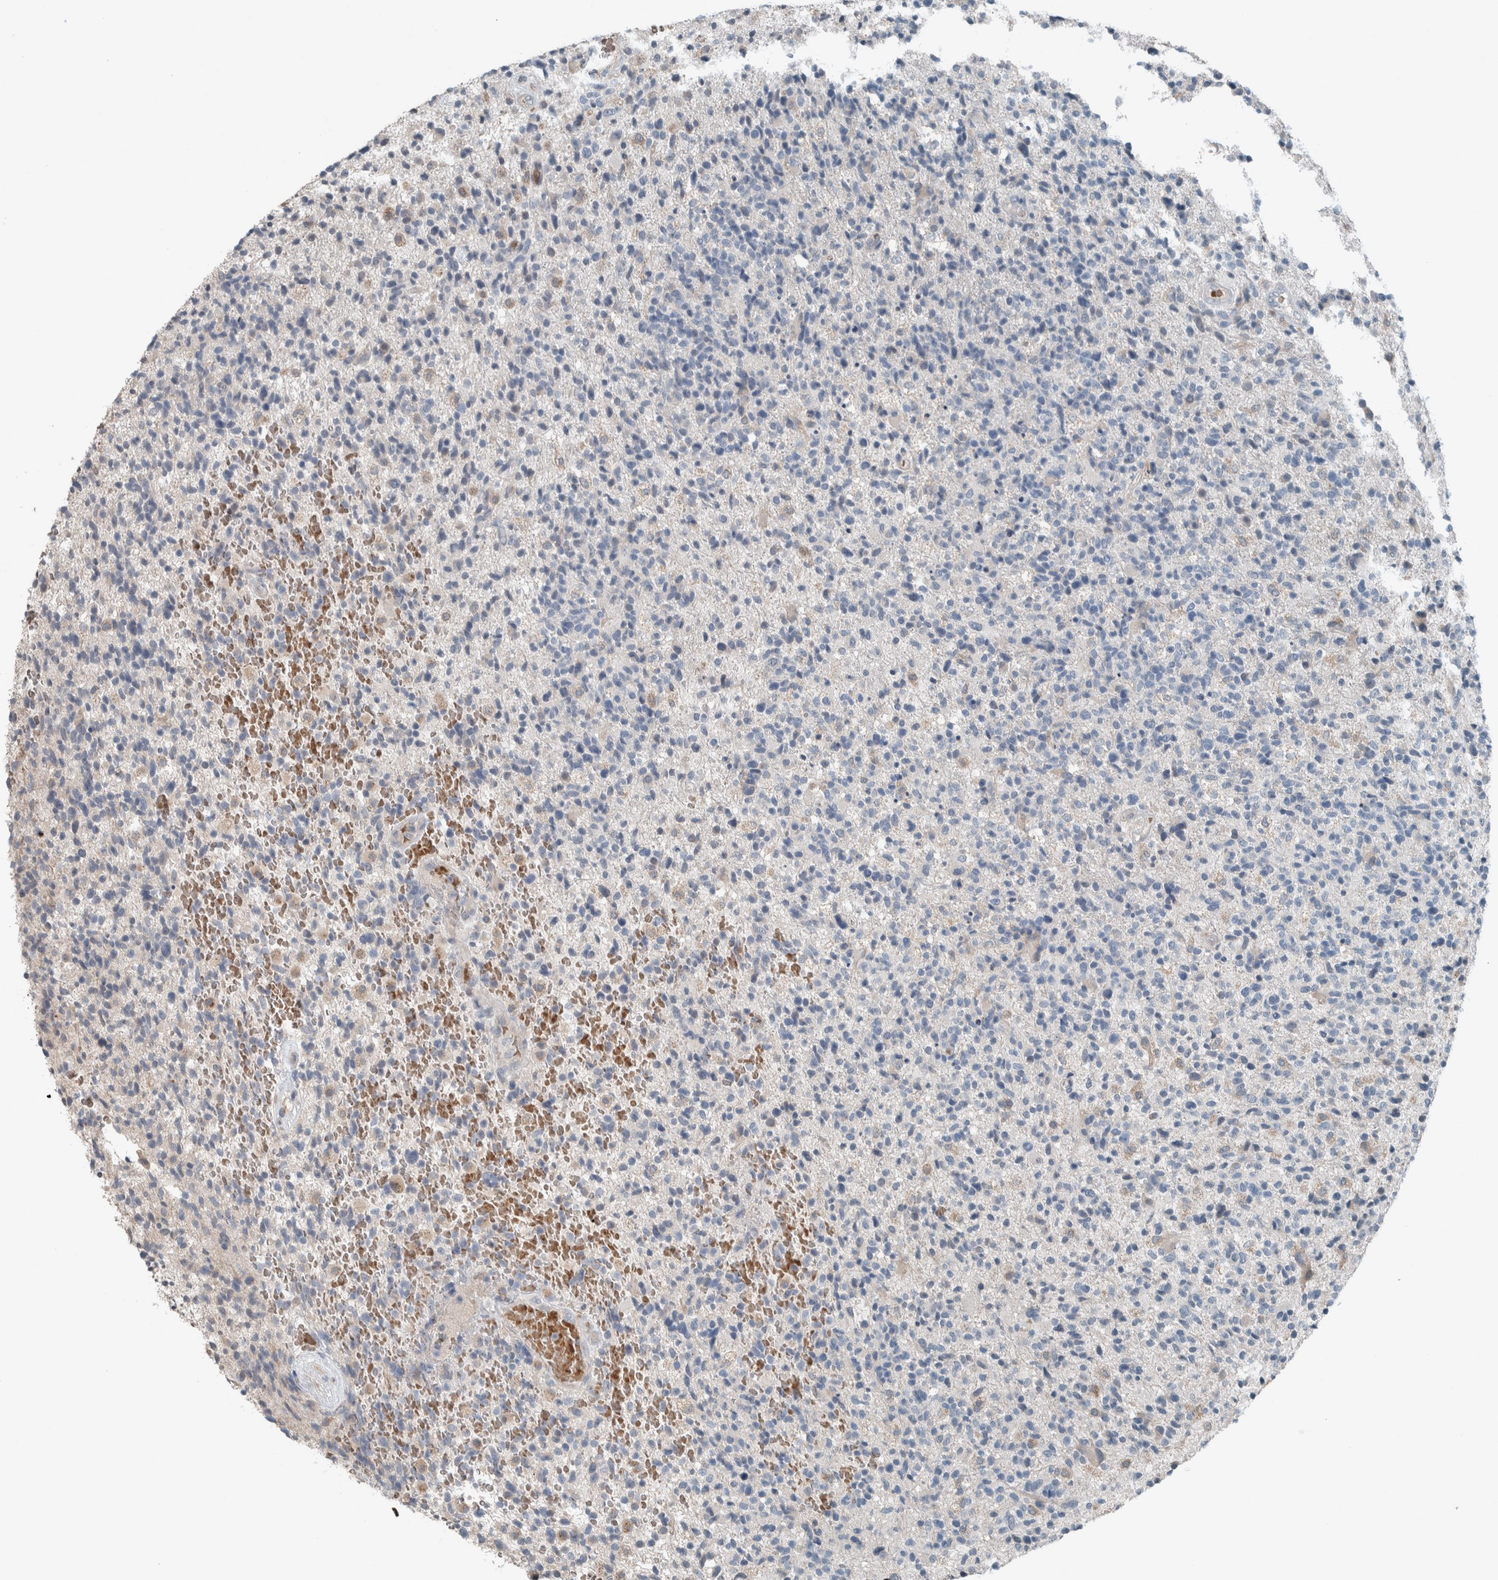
{"staining": {"intensity": "negative", "quantity": "none", "location": "none"}, "tissue": "glioma", "cell_type": "Tumor cells", "image_type": "cancer", "snomed": [{"axis": "morphology", "description": "Glioma, malignant, High grade"}, {"axis": "topography", "description": "Brain"}], "caption": "The photomicrograph reveals no staining of tumor cells in glioma.", "gene": "JADE2", "patient": {"sex": "male", "age": 72}}